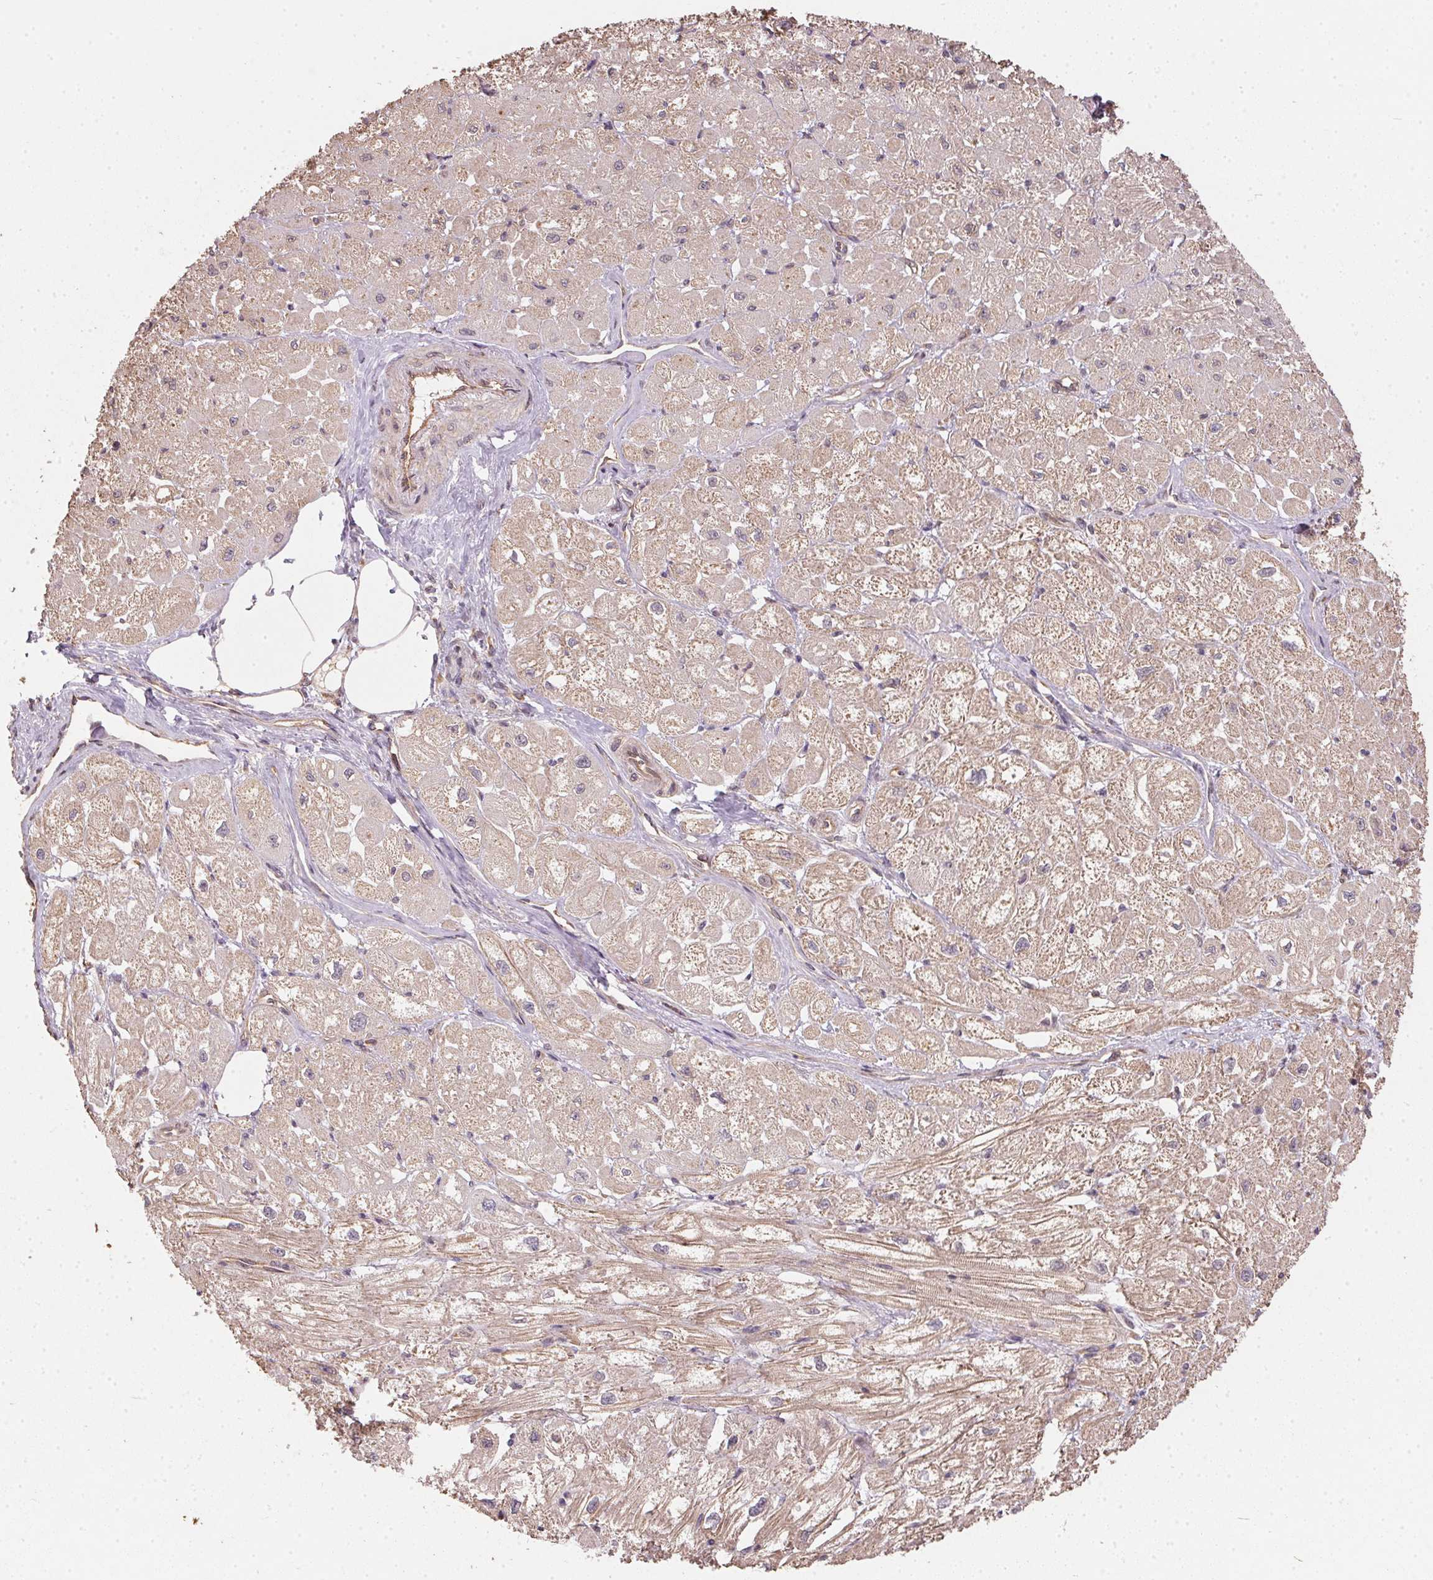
{"staining": {"intensity": "weak", "quantity": ">75%", "location": "cytoplasmic/membranous"}, "tissue": "heart muscle", "cell_type": "Cardiomyocytes", "image_type": "normal", "snomed": [{"axis": "morphology", "description": "Normal tissue, NOS"}, {"axis": "topography", "description": "Heart"}], "caption": "Immunohistochemical staining of normal heart muscle demonstrates low levels of weak cytoplasmic/membranous expression in approximately >75% of cardiomyocytes. The staining is performed using DAB brown chromogen to label protein expression. The nuclei are counter-stained blue using hematoxylin.", "gene": "EIF2S1", "patient": {"sex": "female", "age": 62}}